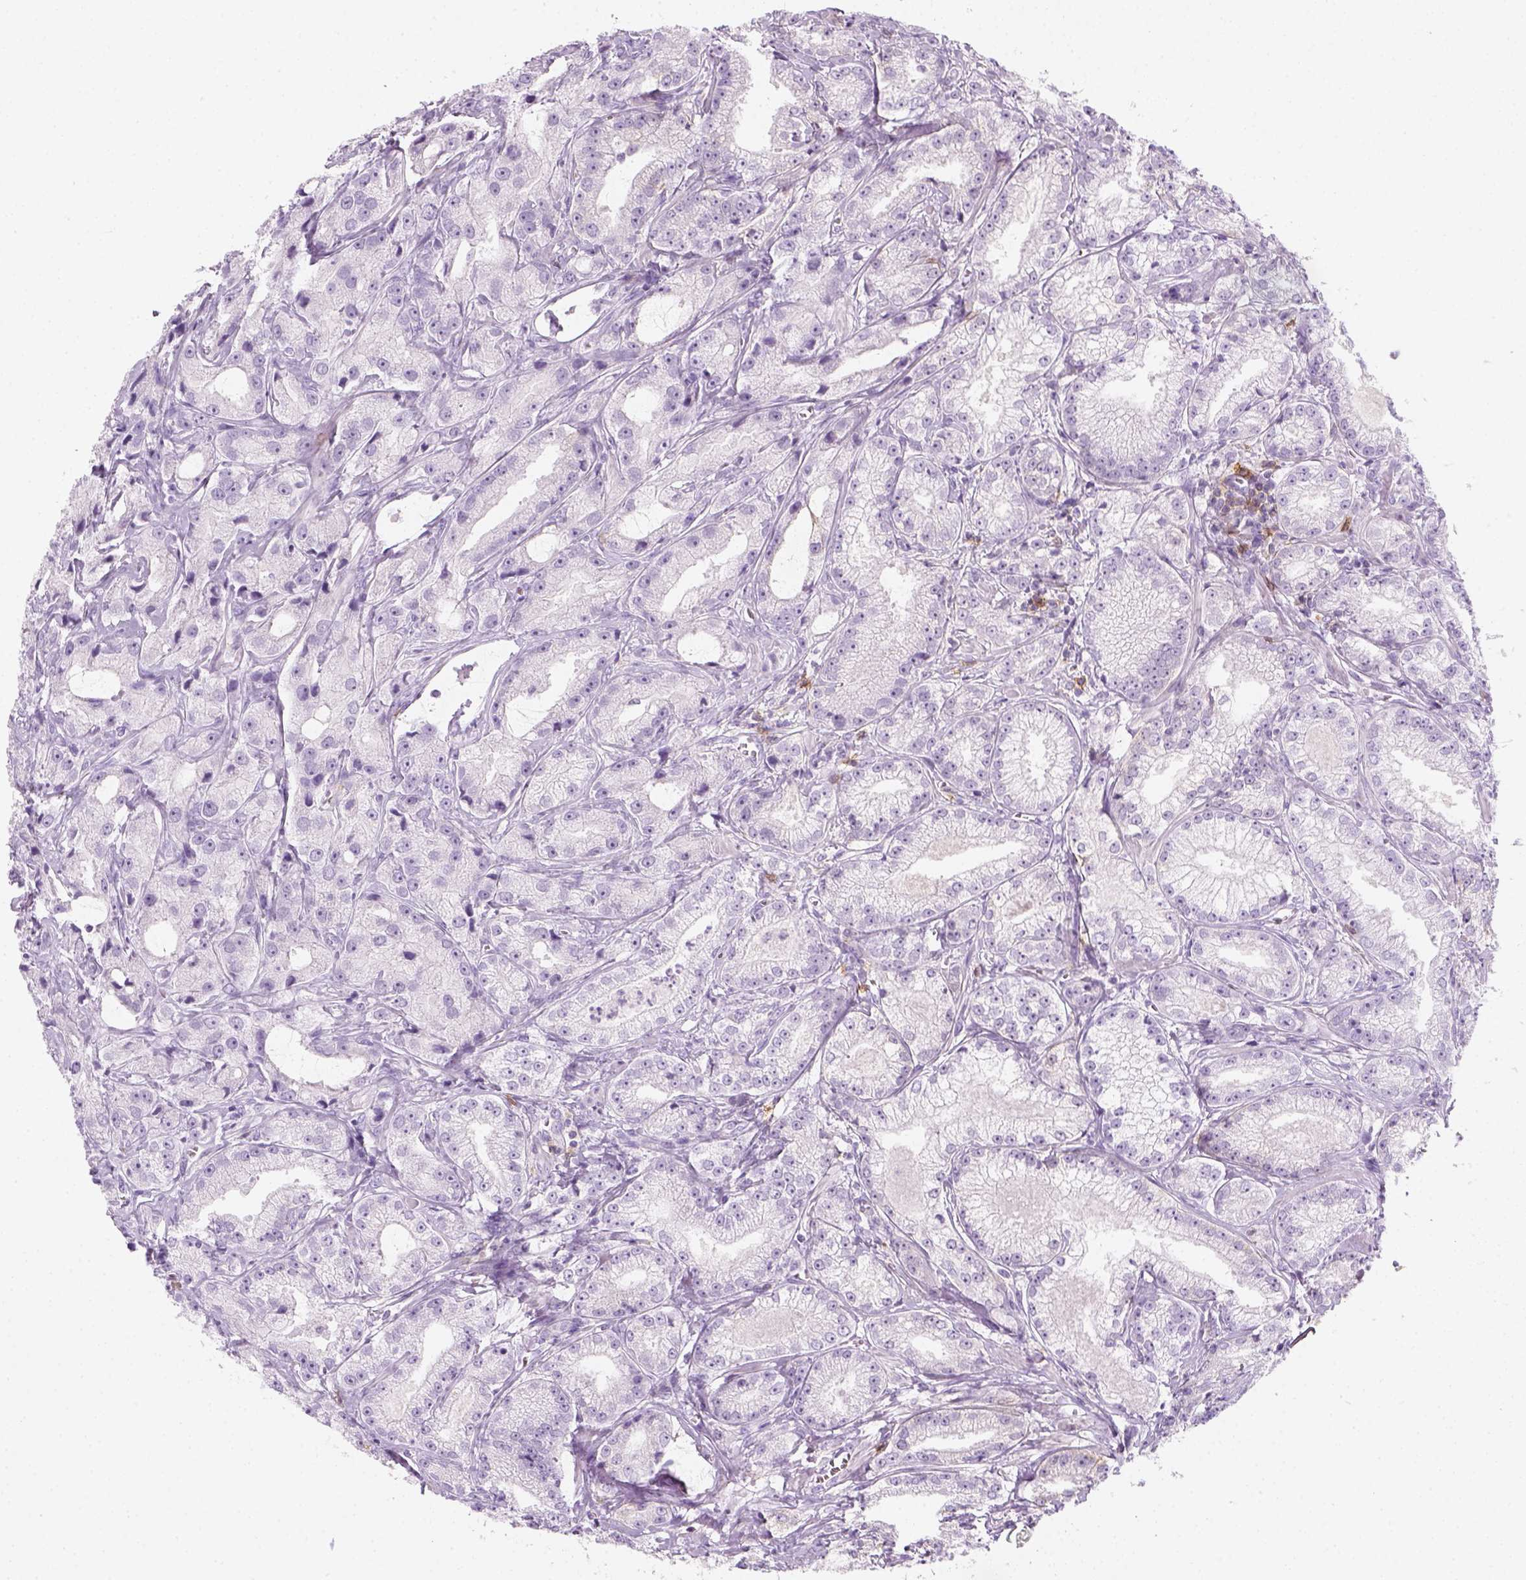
{"staining": {"intensity": "negative", "quantity": "none", "location": "none"}, "tissue": "prostate cancer", "cell_type": "Tumor cells", "image_type": "cancer", "snomed": [{"axis": "morphology", "description": "Adenocarcinoma, High grade"}, {"axis": "topography", "description": "Prostate"}], "caption": "This is an IHC histopathology image of human adenocarcinoma (high-grade) (prostate). There is no positivity in tumor cells.", "gene": "AQP3", "patient": {"sex": "male", "age": 64}}